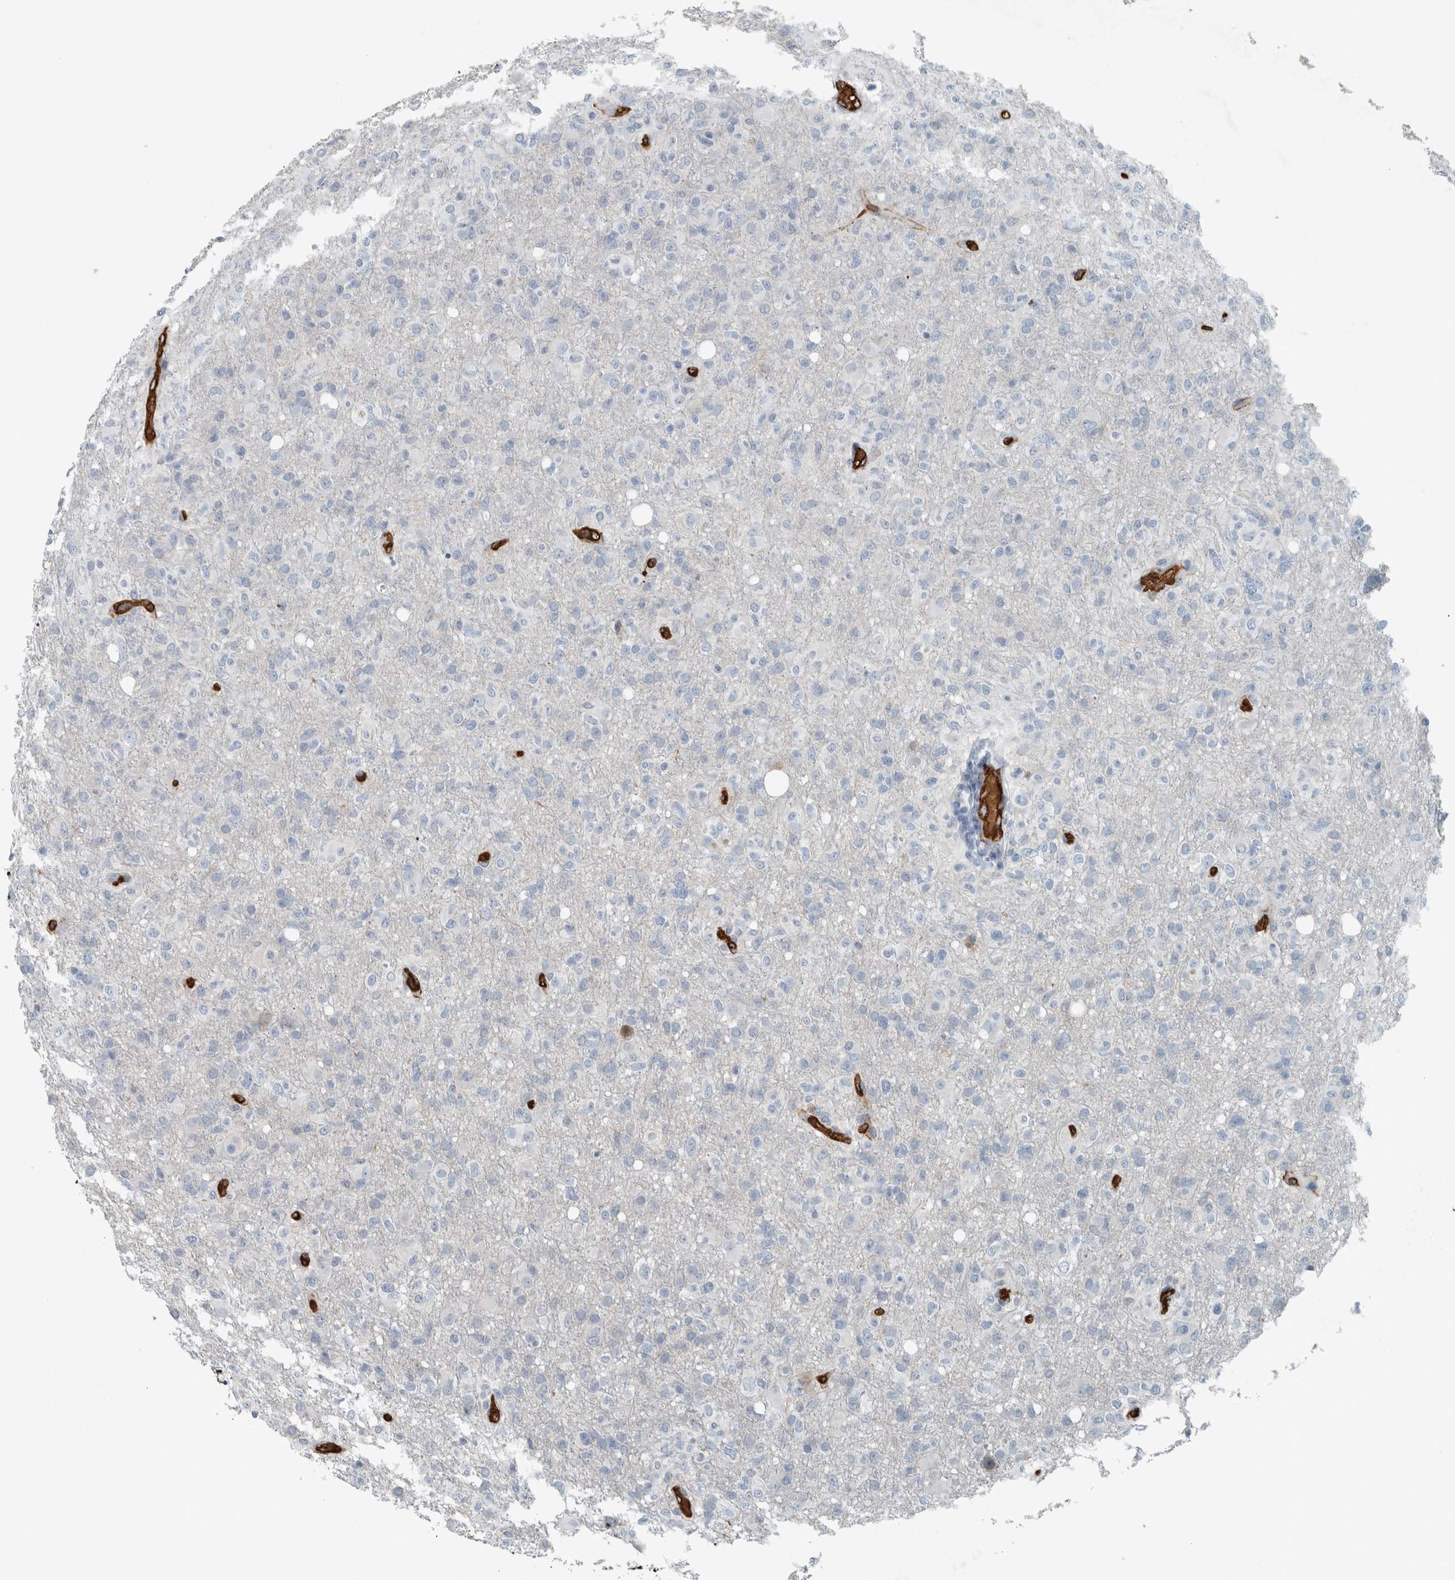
{"staining": {"intensity": "negative", "quantity": "none", "location": "none"}, "tissue": "glioma", "cell_type": "Tumor cells", "image_type": "cancer", "snomed": [{"axis": "morphology", "description": "Glioma, malignant, High grade"}, {"axis": "topography", "description": "Brain"}], "caption": "Image shows no significant protein positivity in tumor cells of glioma. (DAB immunohistochemistry visualized using brightfield microscopy, high magnification).", "gene": "LBP", "patient": {"sex": "female", "age": 57}}